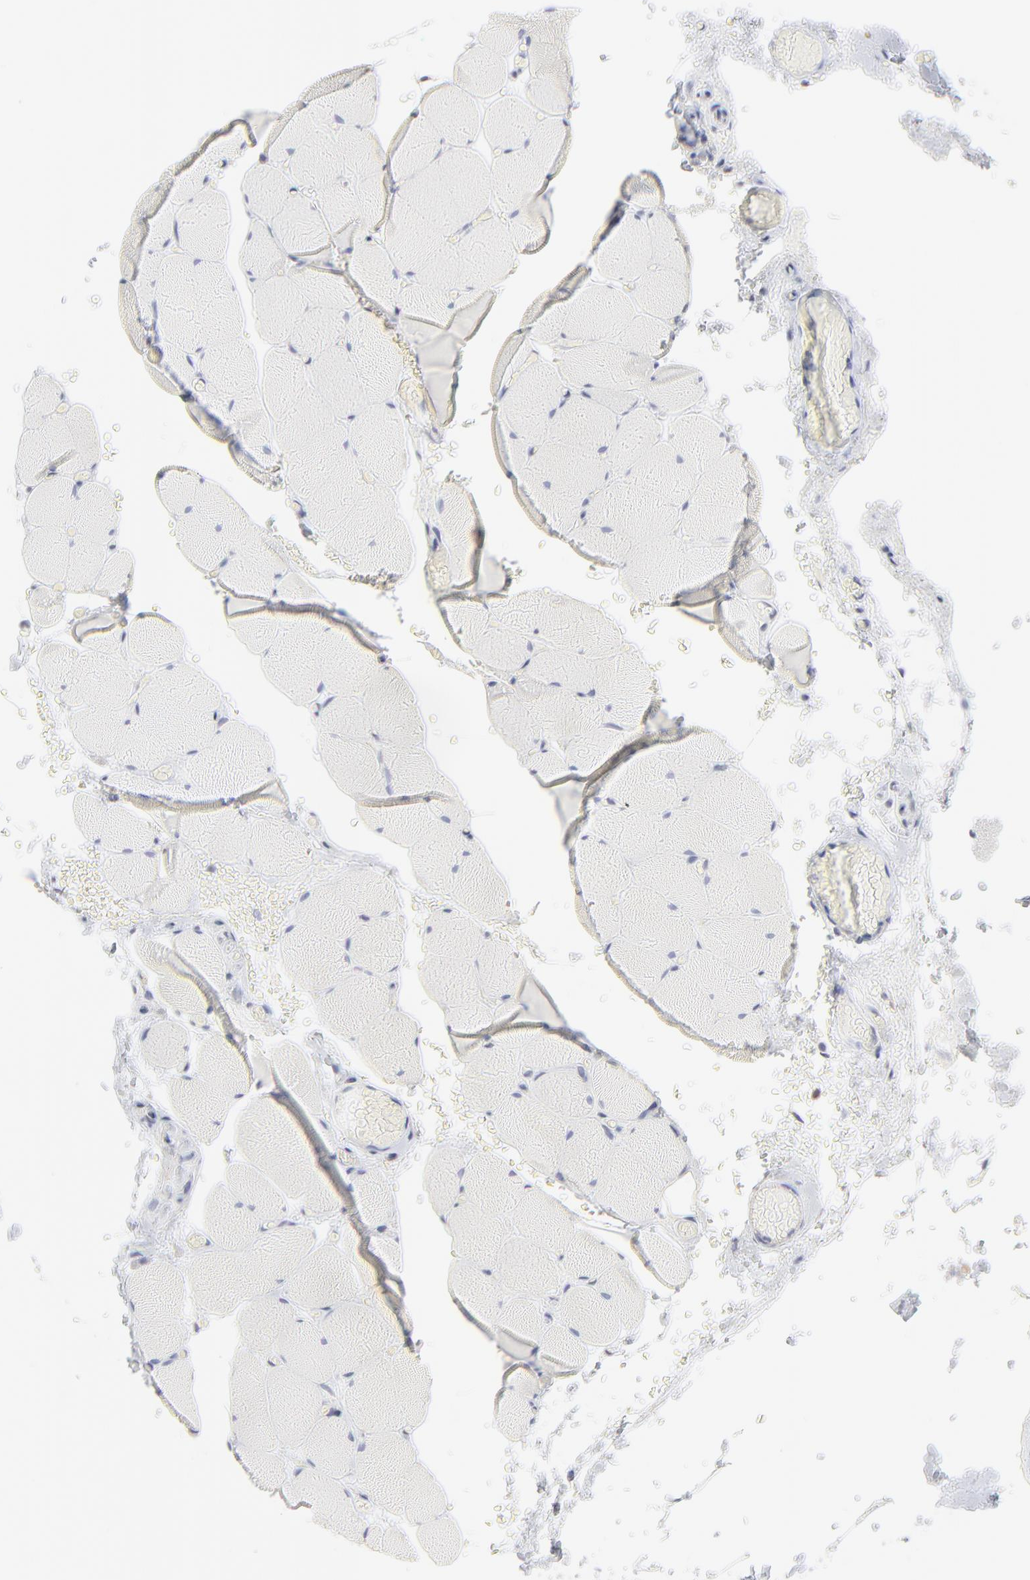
{"staining": {"intensity": "negative", "quantity": "none", "location": "none"}, "tissue": "skeletal muscle", "cell_type": "Myocytes", "image_type": "normal", "snomed": [{"axis": "morphology", "description": "Normal tissue, NOS"}, {"axis": "topography", "description": "Skeletal muscle"}, {"axis": "topography", "description": "Soft tissue"}], "caption": "Immunohistochemistry of benign human skeletal muscle shows no staining in myocytes. The staining was performed using DAB (3,3'-diaminobenzidine) to visualize the protein expression in brown, while the nuclei were stained in blue with hematoxylin (Magnification: 20x).", "gene": "TRIM22", "patient": {"sex": "female", "age": 58}}